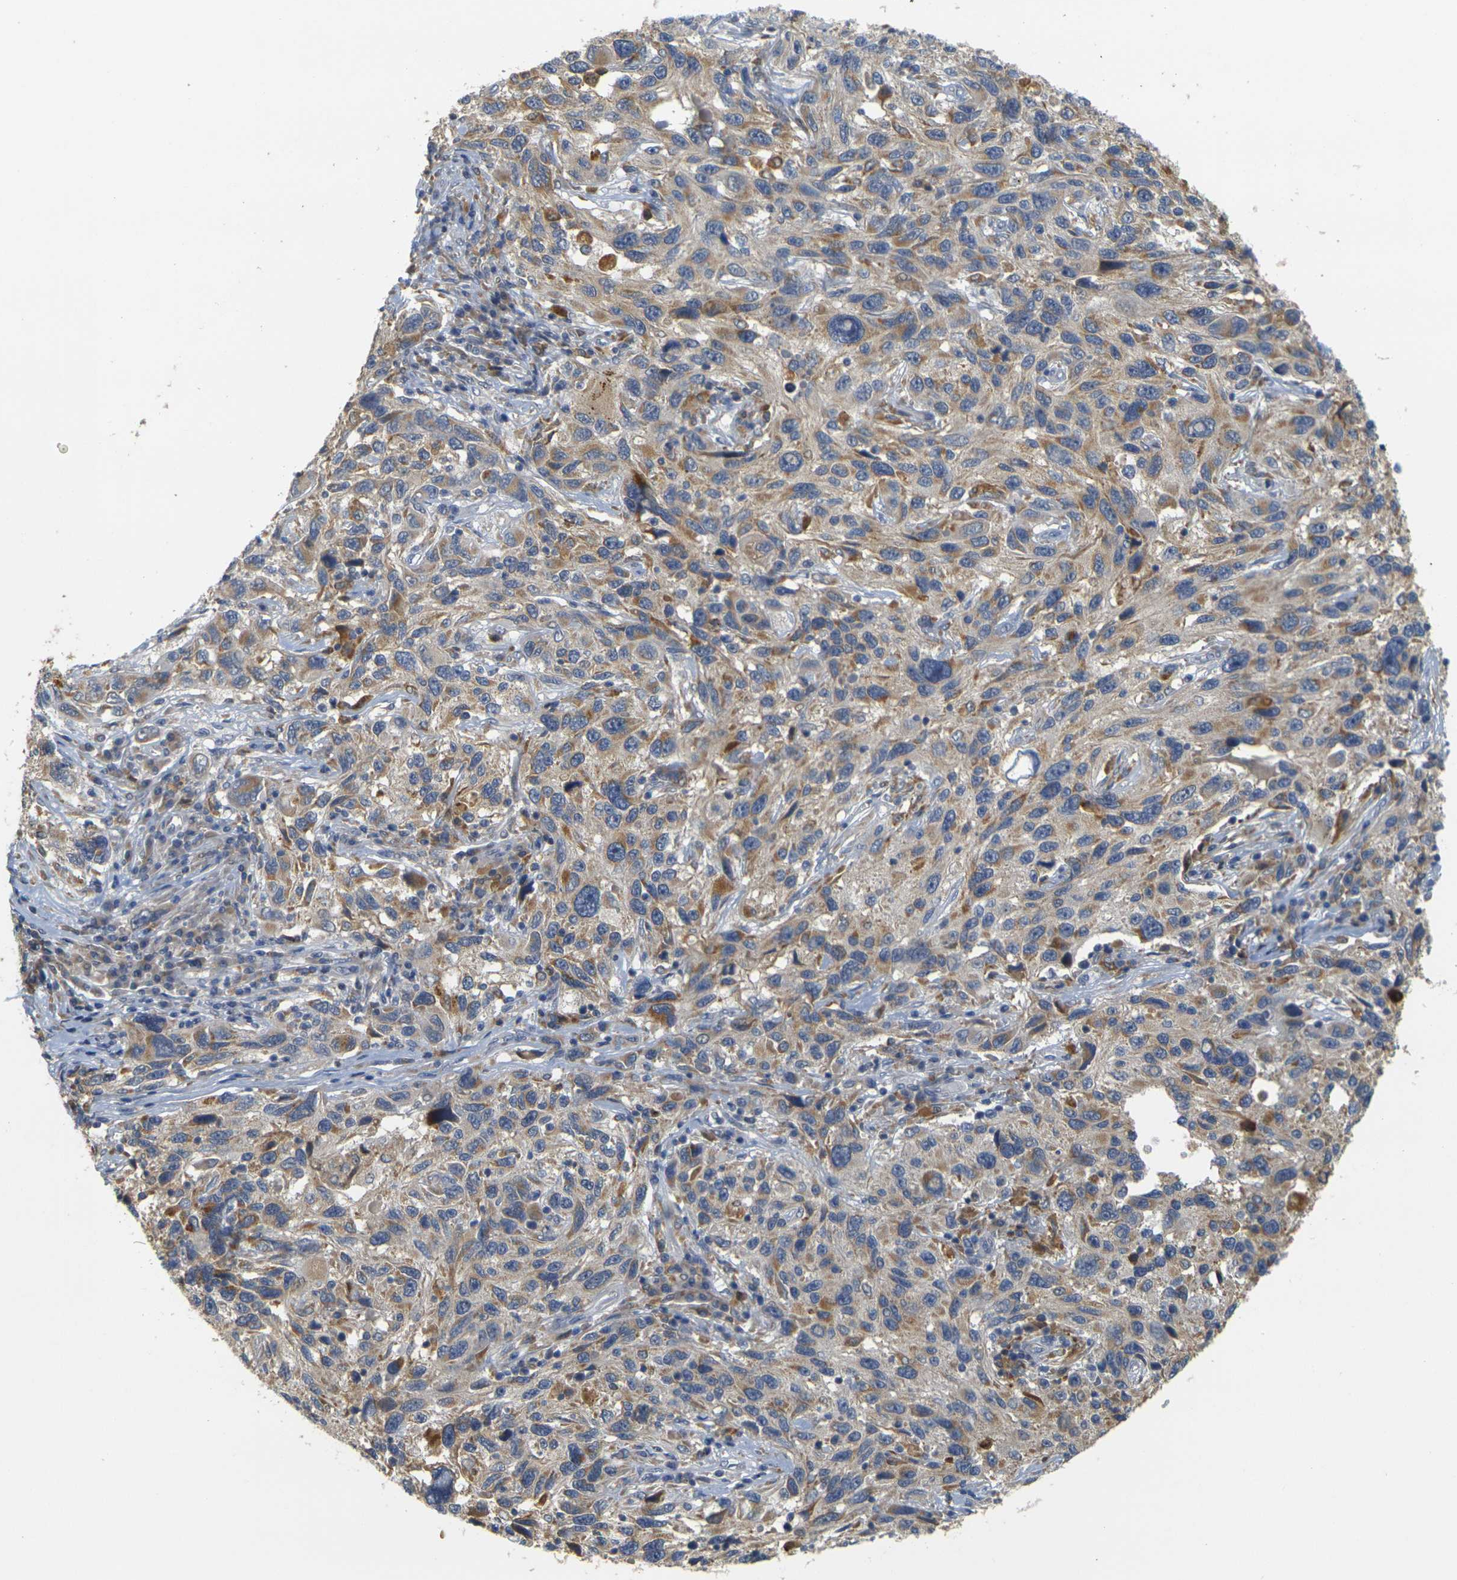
{"staining": {"intensity": "moderate", "quantity": "25%-75%", "location": "cytoplasmic/membranous"}, "tissue": "melanoma", "cell_type": "Tumor cells", "image_type": "cancer", "snomed": [{"axis": "morphology", "description": "Malignant melanoma, NOS"}, {"axis": "topography", "description": "Skin"}], "caption": "The histopathology image displays a brown stain indicating the presence of a protein in the cytoplasmic/membranous of tumor cells in malignant melanoma. (DAB IHC, brown staining for protein, blue staining for nuclei).", "gene": "GDAP1", "patient": {"sex": "male", "age": 53}}